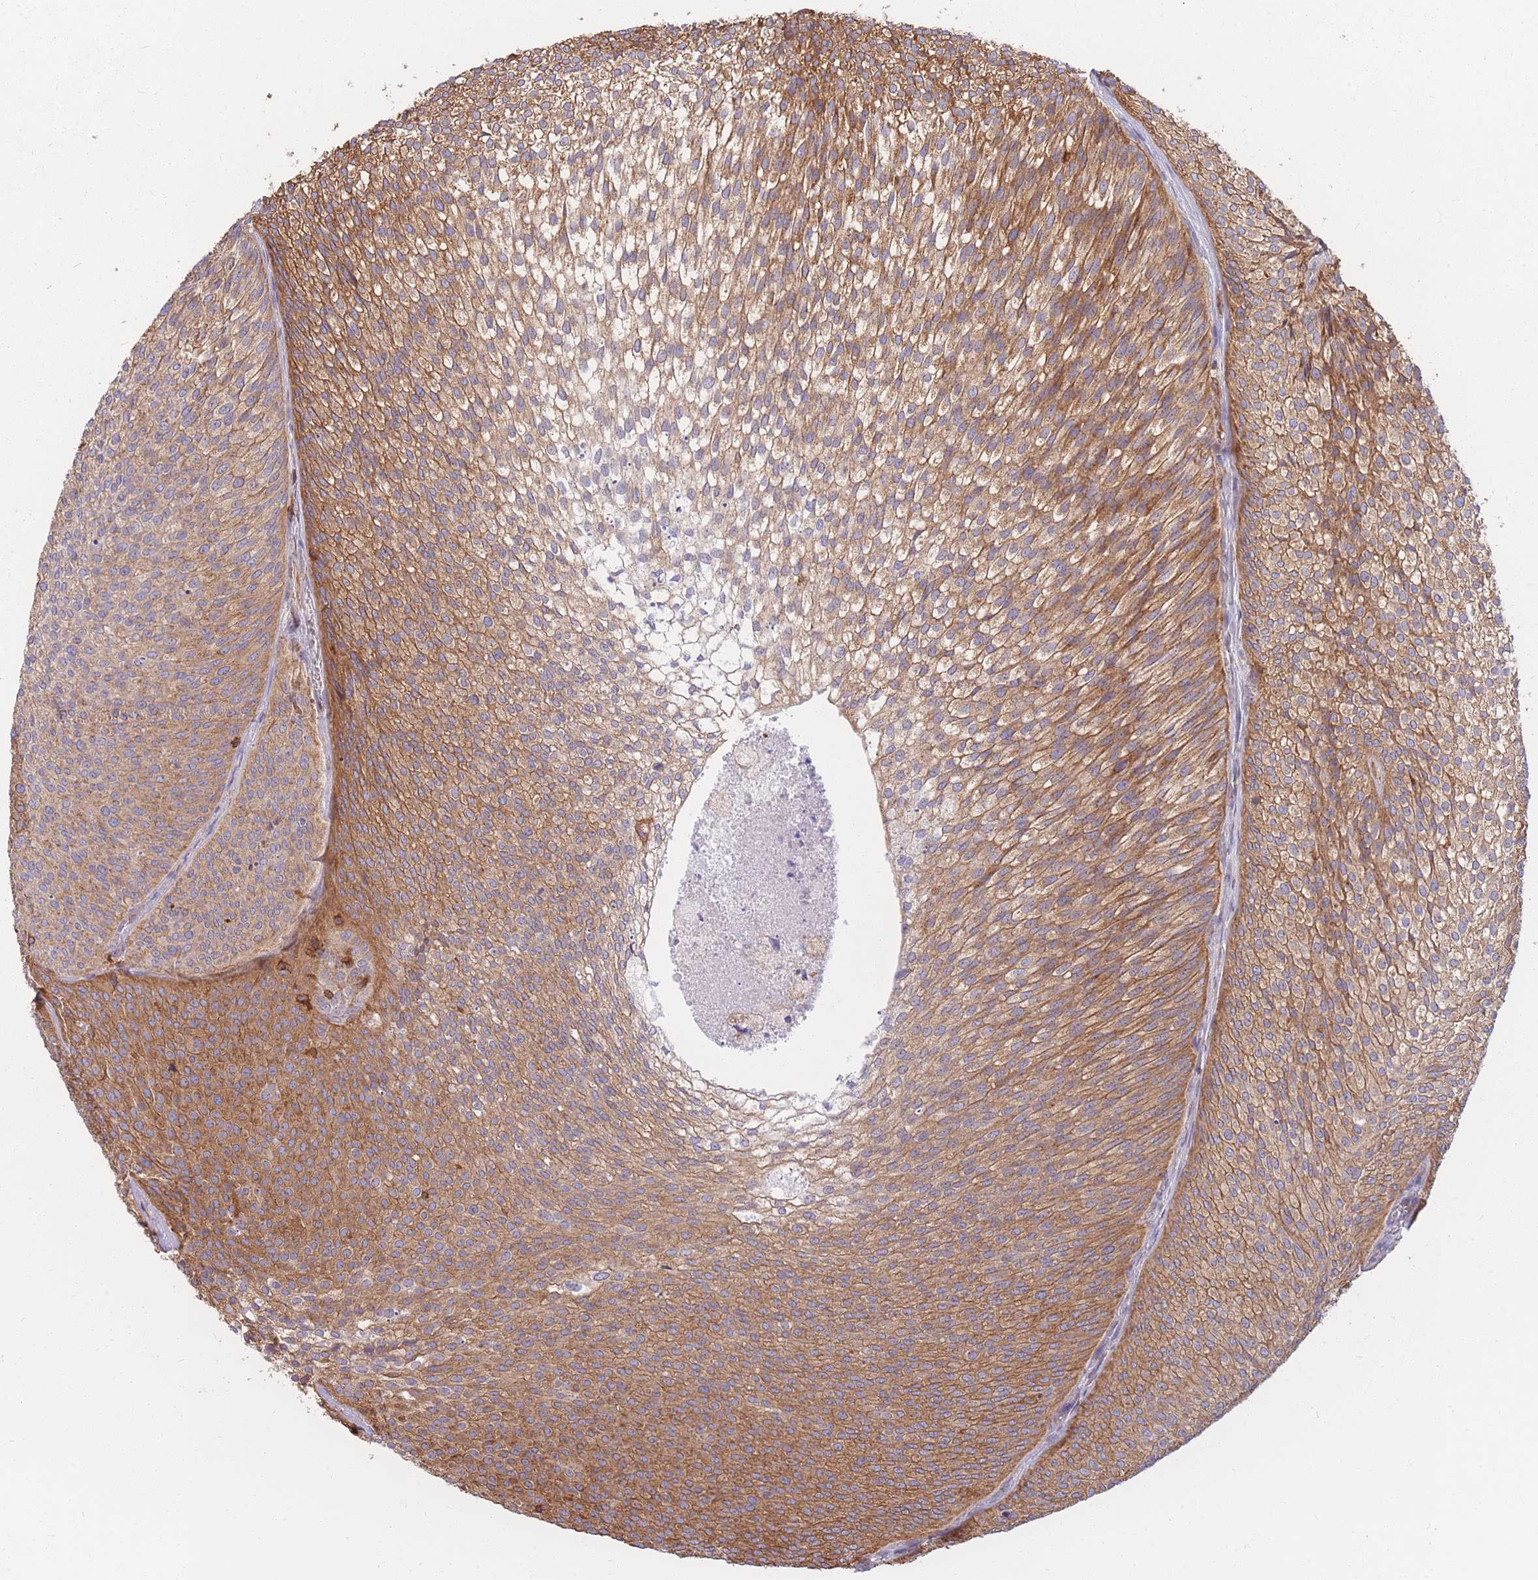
{"staining": {"intensity": "moderate", "quantity": ">75%", "location": "cytoplasmic/membranous"}, "tissue": "urothelial cancer", "cell_type": "Tumor cells", "image_type": "cancer", "snomed": [{"axis": "morphology", "description": "Urothelial carcinoma, Low grade"}, {"axis": "topography", "description": "Urinary bladder"}], "caption": "Immunohistochemical staining of human urothelial cancer displays medium levels of moderate cytoplasmic/membranous expression in approximately >75% of tumor cells. The protein is shown in brown color, while the nuclei are stained blue.", "gene": "MRPL54", "patient": {"sex": "male", "age": 91}}